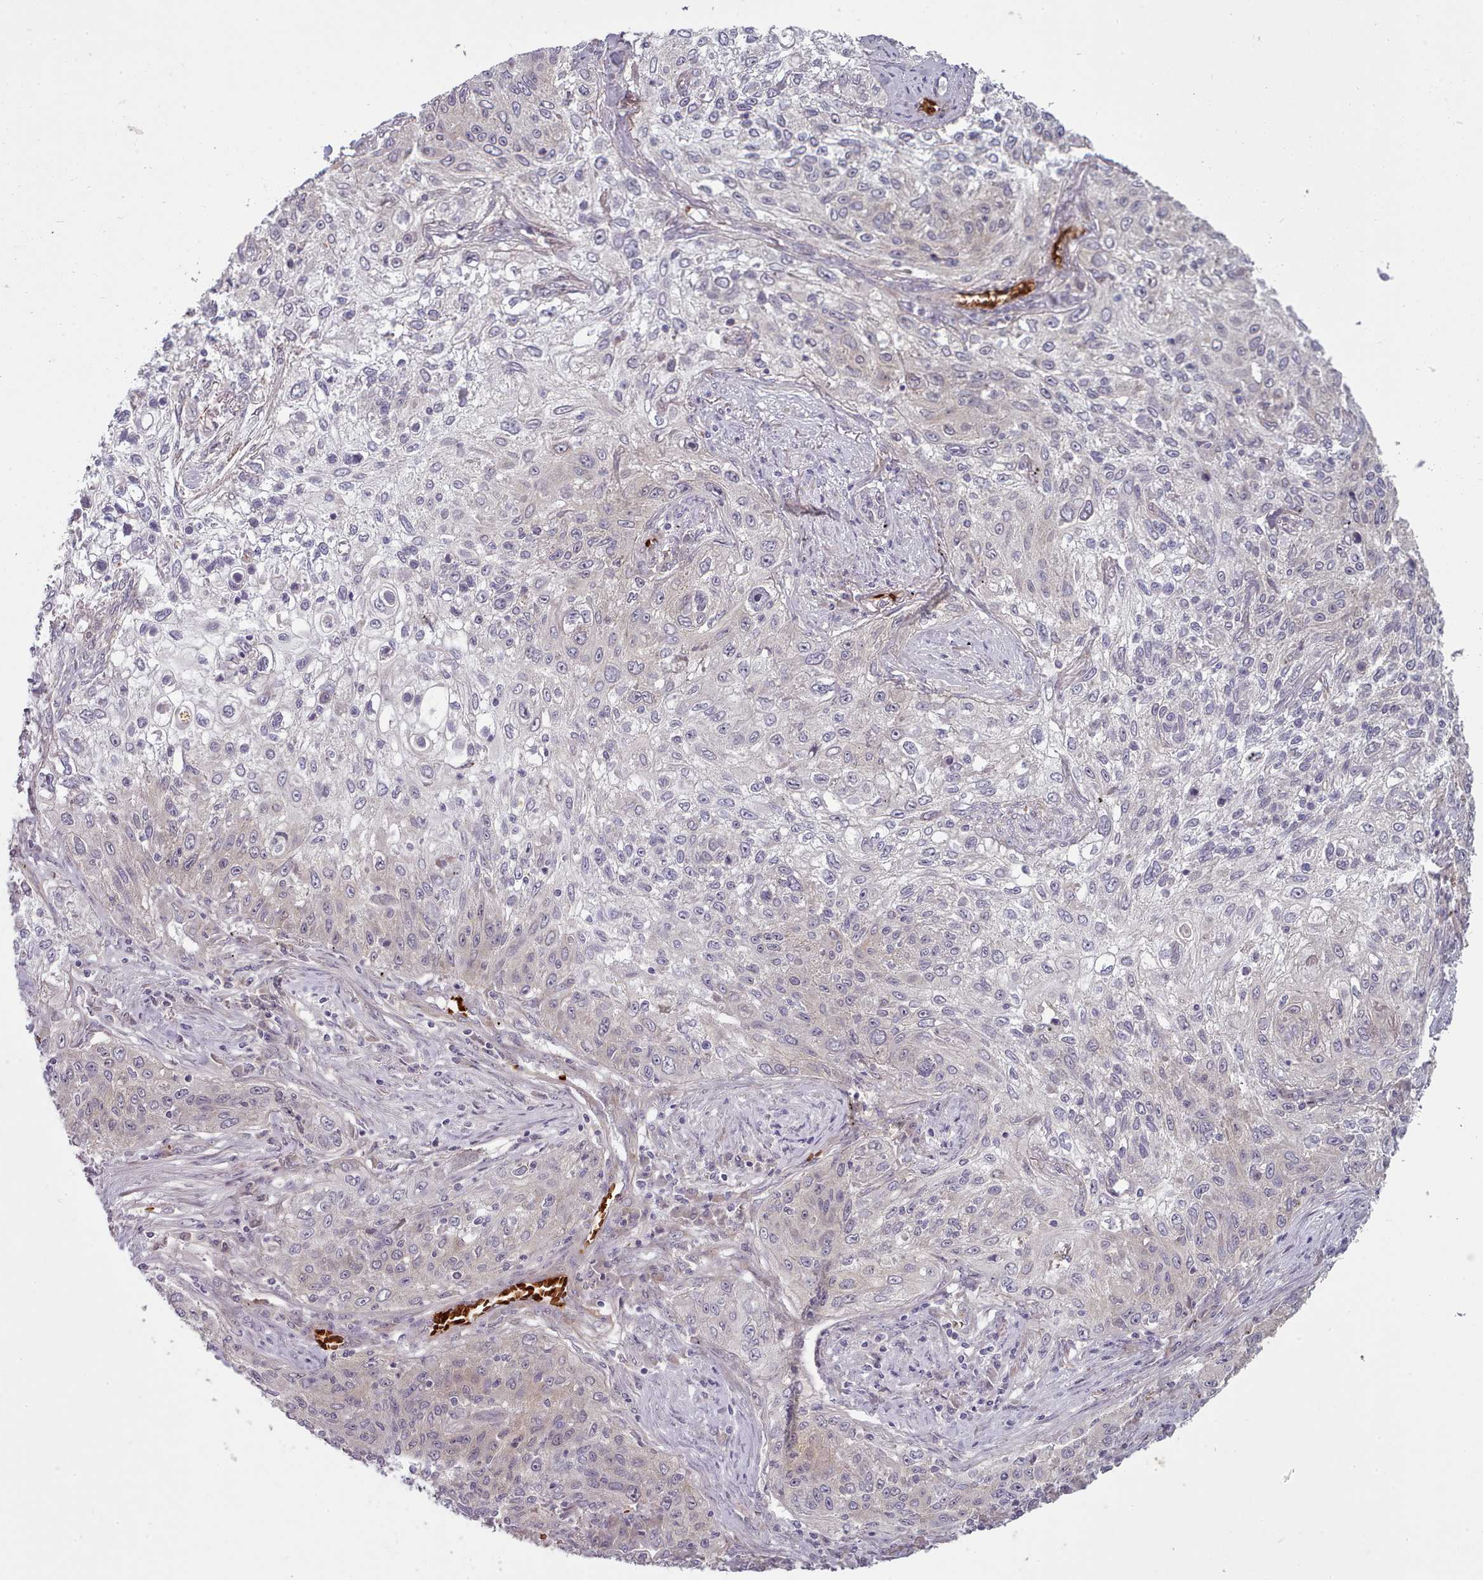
{"staining": {"intensity": "negative", "quantity": "none", "location": "none"}, "tissue": "lung cancer", "cell_type": "Tumor cells", "image_type": "cancer", "snomed": [{"axis": "morphology", "description": "Squamous cell carcinoma, NOS"}, {"axis": "topography", "description": "Lung"}], "caption": "An image of squamous cell carcinoma (lung) stained for a protein displays no brown staining in tumor cells. (IHC, brightfield microscopy, high magnification).", "gene": "CLNS1A", "patient": {"sex": "female", "age": 69}}